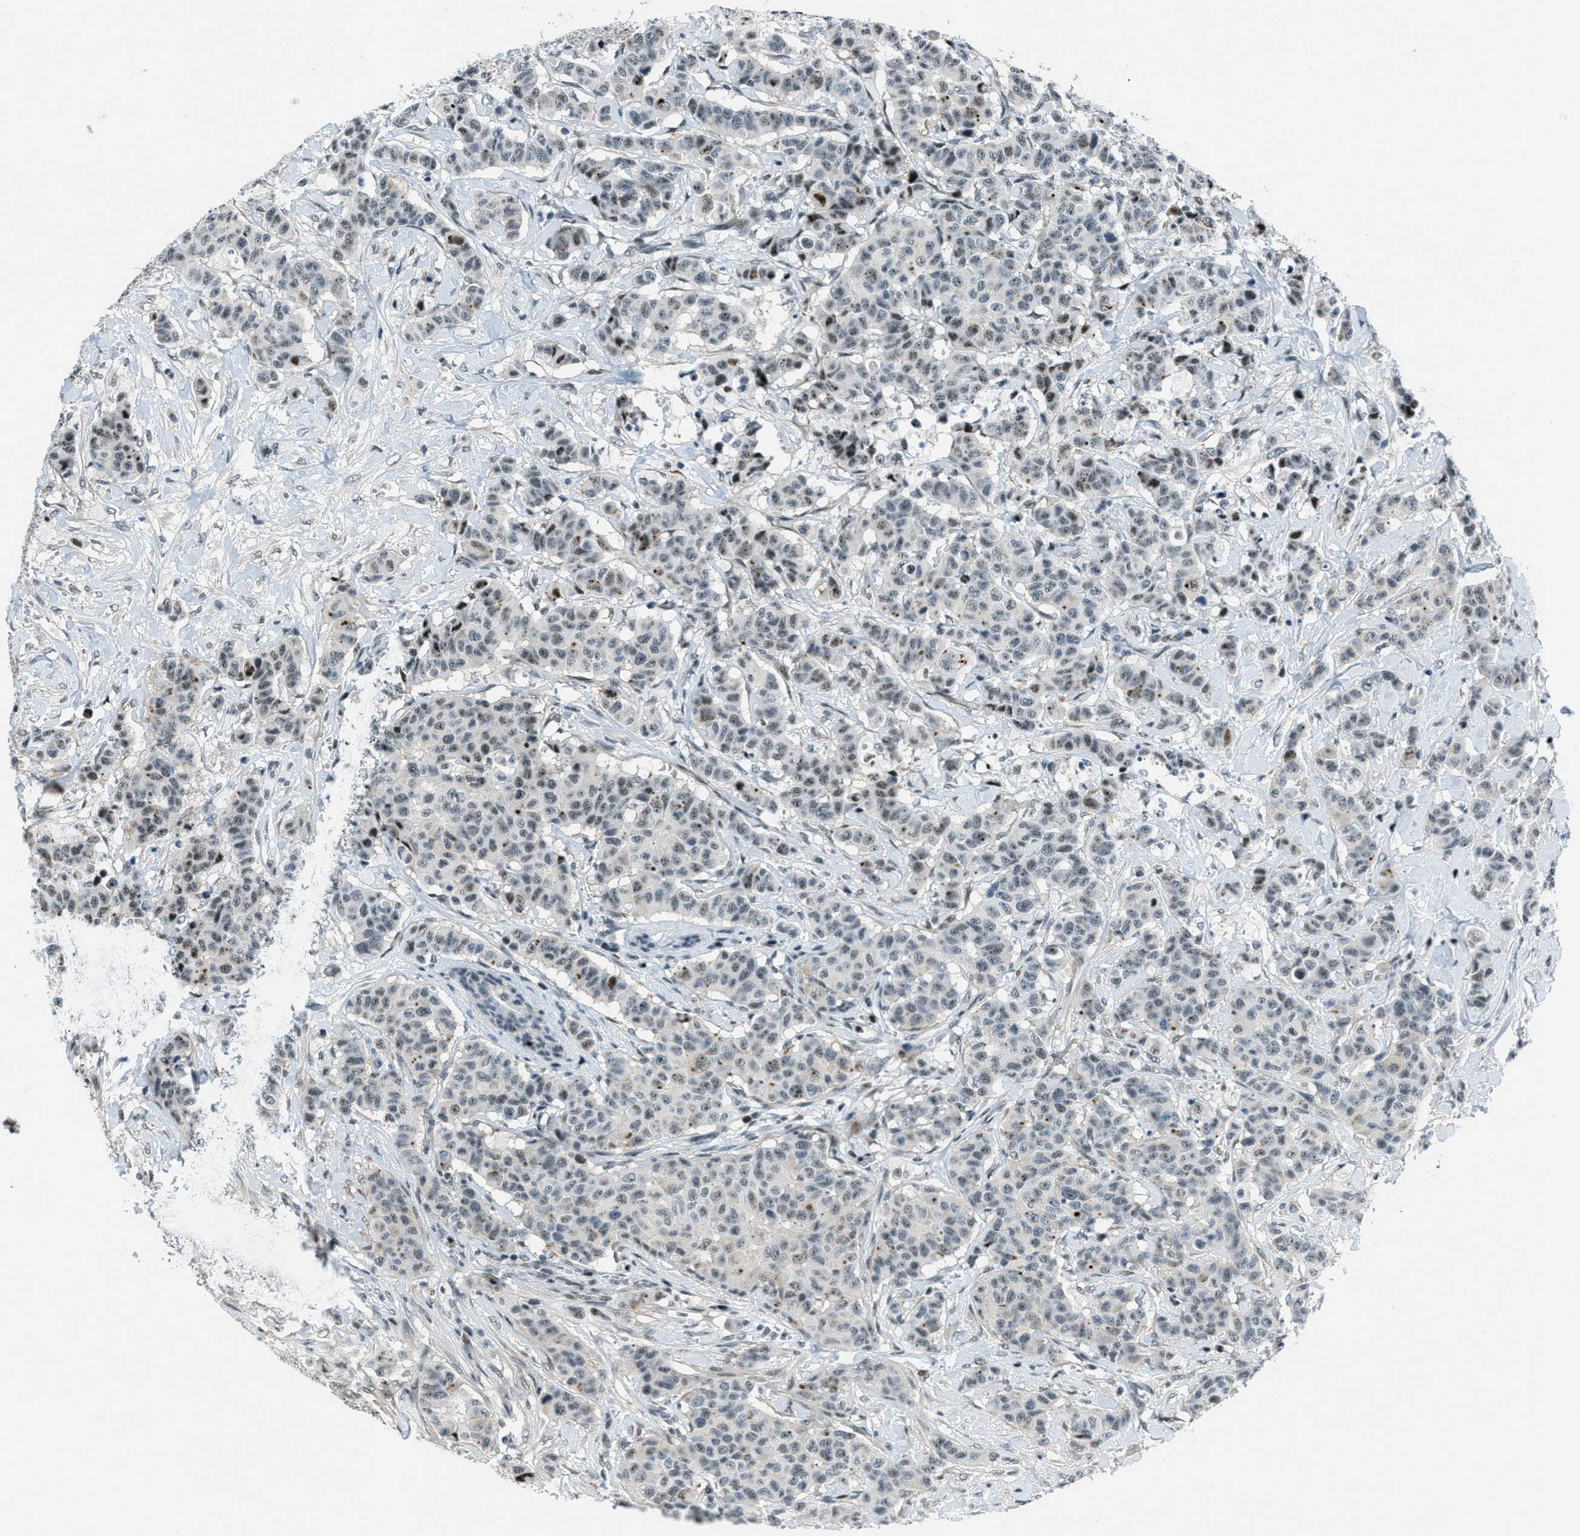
{"staining": {"intensity": "weak", "quantity": "25%-75%", "location": "nuclear"}, "tissue": "breast cancer", "cell_type": "Tumor cells", "image_type": "cancer", "snomed": [{"axis": "morphology", "description": "Normal tissue, NOS"}, {"axis": "morphology", "description": "Duct carcinoma"}, {"axis": "topography", "description": "Breast"}], "caption": "A brown stain shows weak nuclear staining of a protein in human intraductal carcinoma (breast) tumor cells.", "gene": "ZDHHC23", "patient": {"sex": "female", "age": 40}}